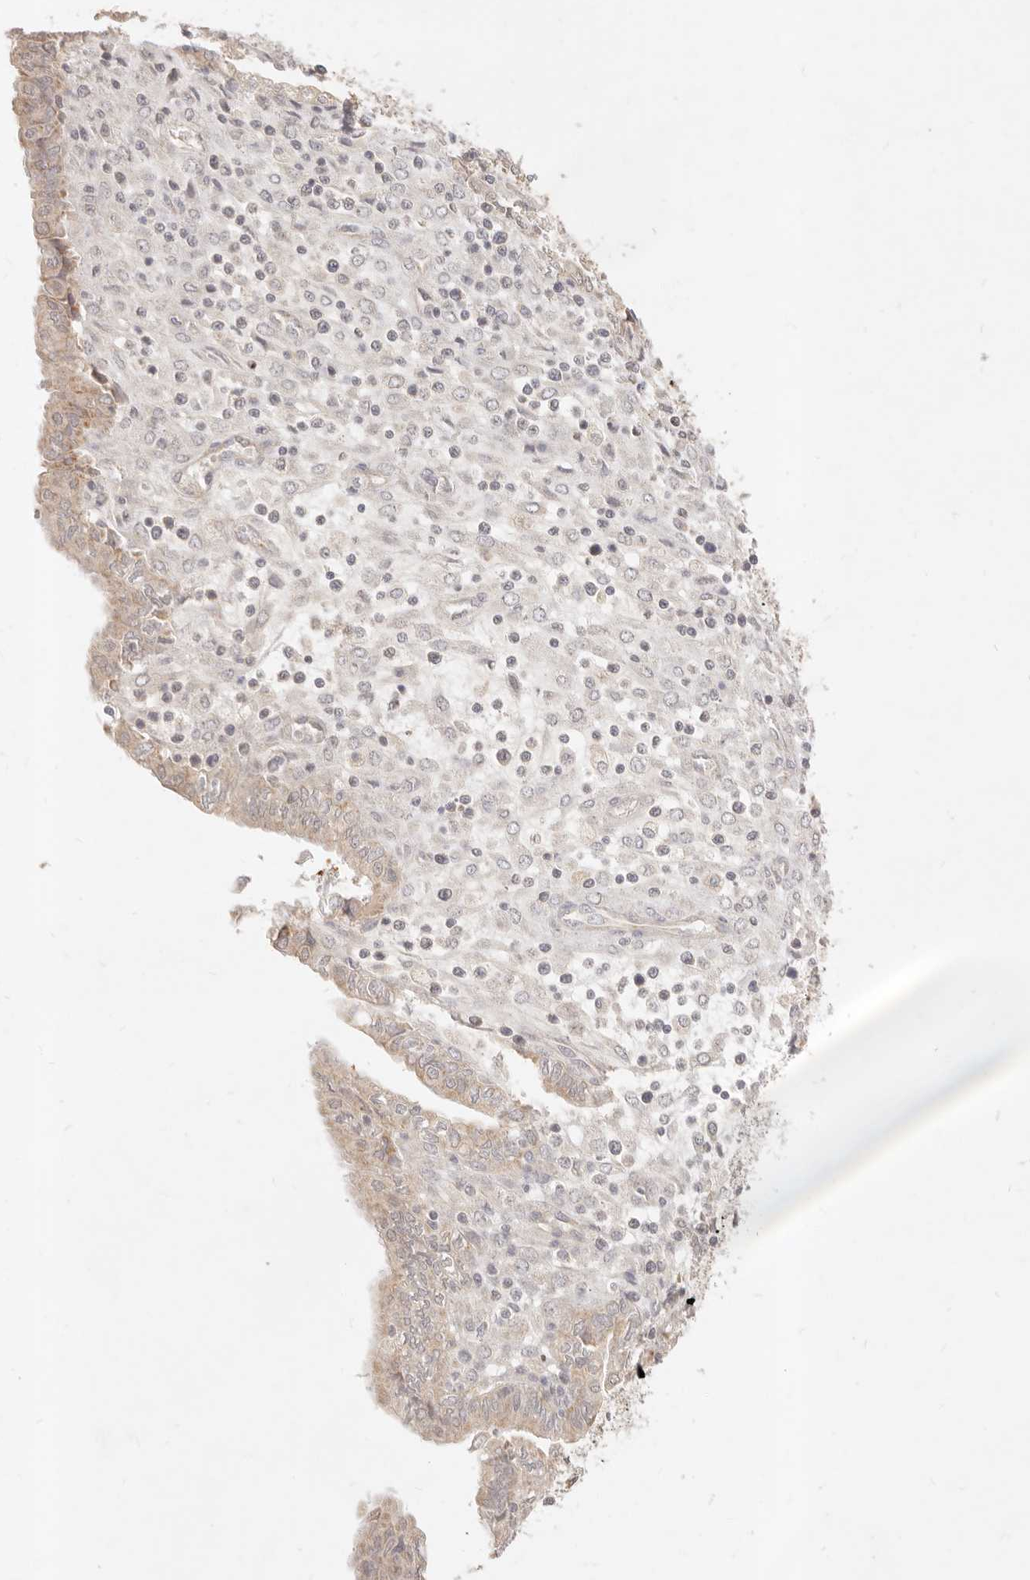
{"staining": {"intensity": "weak", "quantity": "<25%", "location": "cytoplasmic/membranous"}, "tissue": "endometrial cancer", "cell_type": "Tumor cells", "image_type": "cancer", "snomed": [{"axis": "morphology", "description": "Normal tissue, NOS"}, {"axis": "morphology", "description": "Adenocarcinoma, NOS"}, {"axis": "topography", "description": "Endometrium"}], "caption": "This is an IHC micrograph of human endometrial cancer (adenocarcinoma). There is no staining in tumor cells.", "gene": "RUBCNL", "patient": {"sex": "female", "age": 53}}